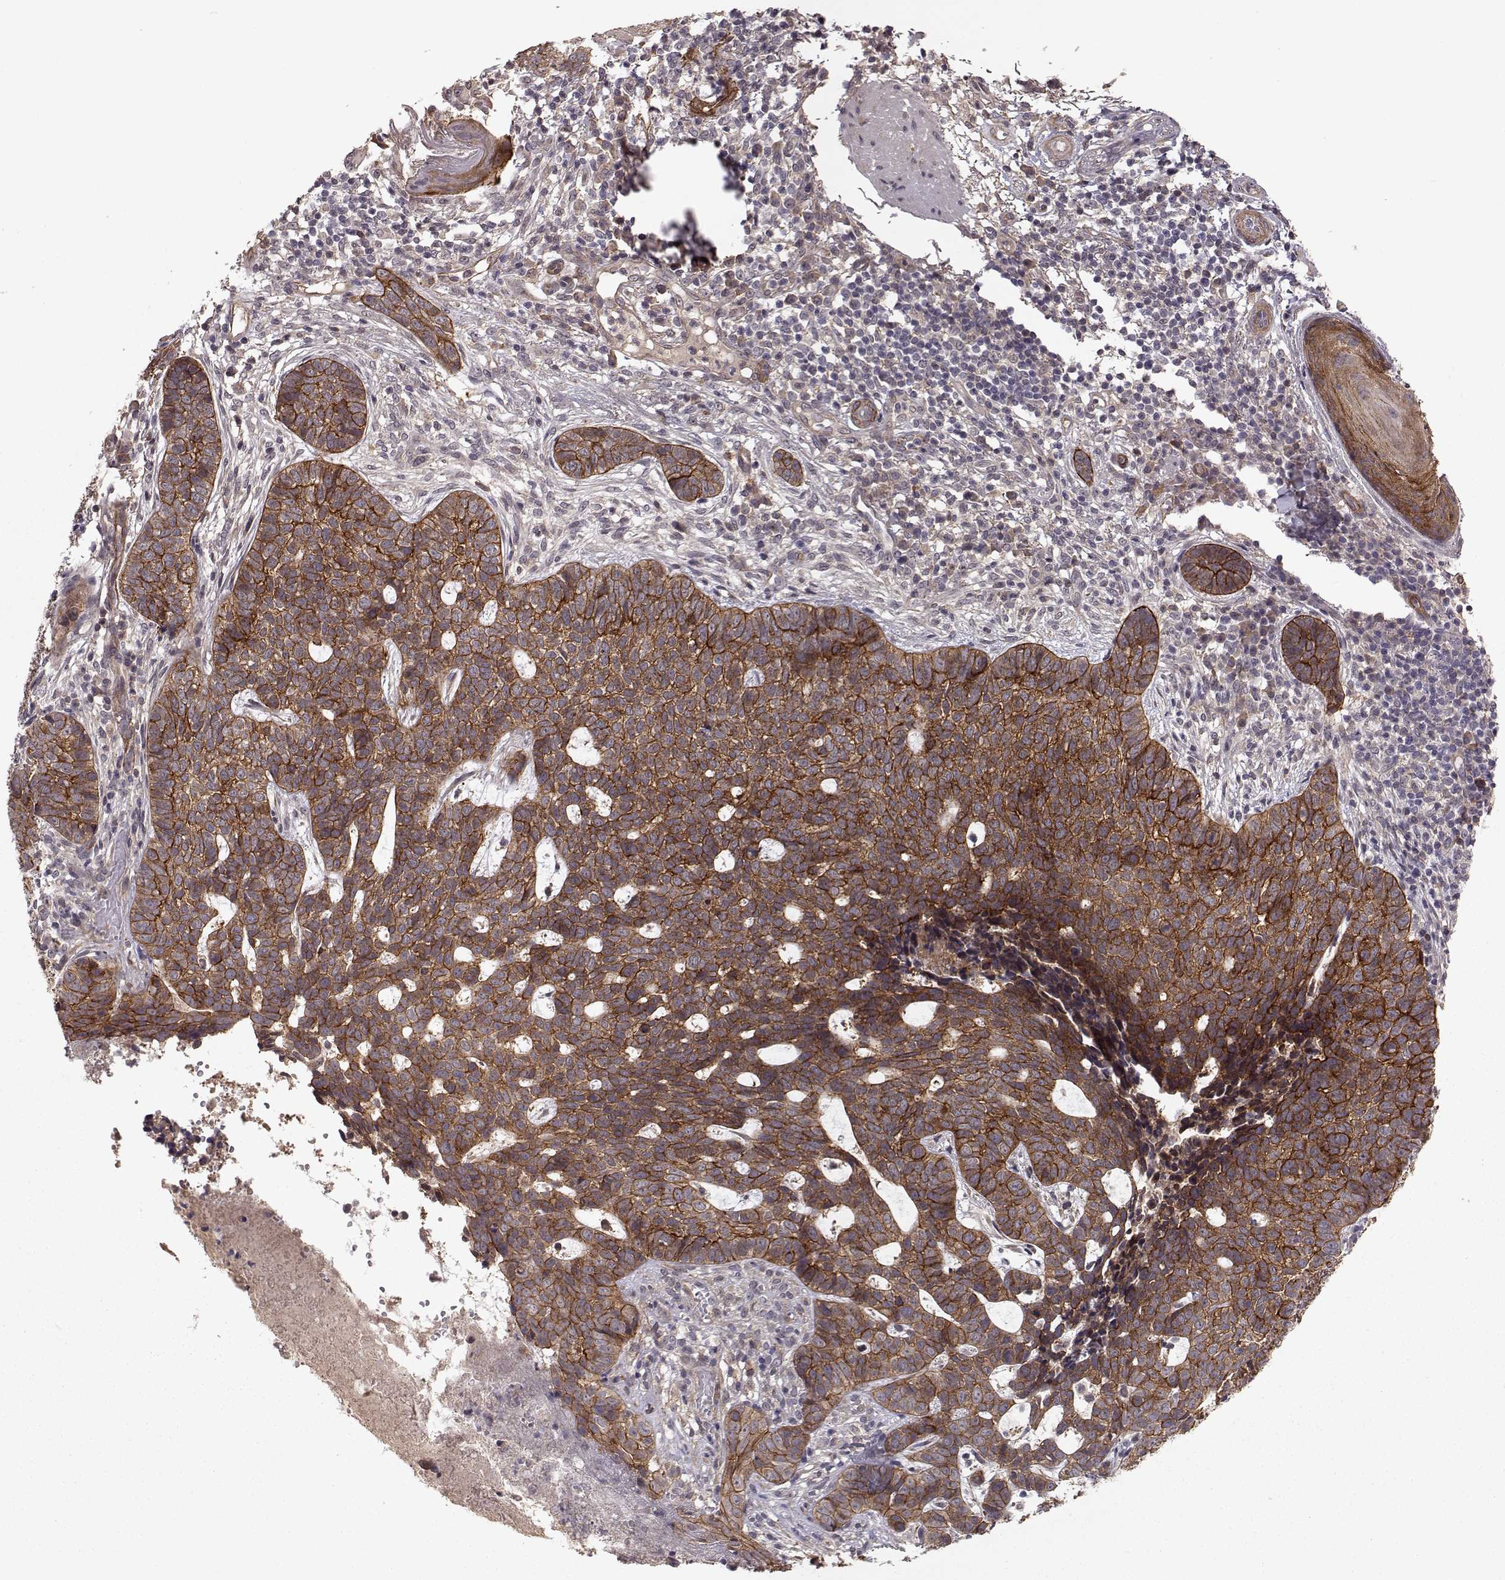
{"staining": {"intensity": "strong", "quantity": ">75%", "location": "cytoplasmic/membranous"}, "tissue": "skin cancer", "cell_type": "Tumor cells", "image_type": "cancer", "snomed": [{"axis": "morphology", "description": "Basal cell carcinoma"}, {"axis": "topography", "description": "Skin"}], "caption": "High-magnification brightfield microscopy of skin basal cell carcinoma stained with DAB (3,3'-diaminobenzidine) (brown) and counterstained with hematoxylin (blue). tumor cells exhibit strong cytoplasmic/membranous expression is identified in about>75% of cells.", "gene": "PLEKHG3", "patient": {"sex": "female", "age": 69}}